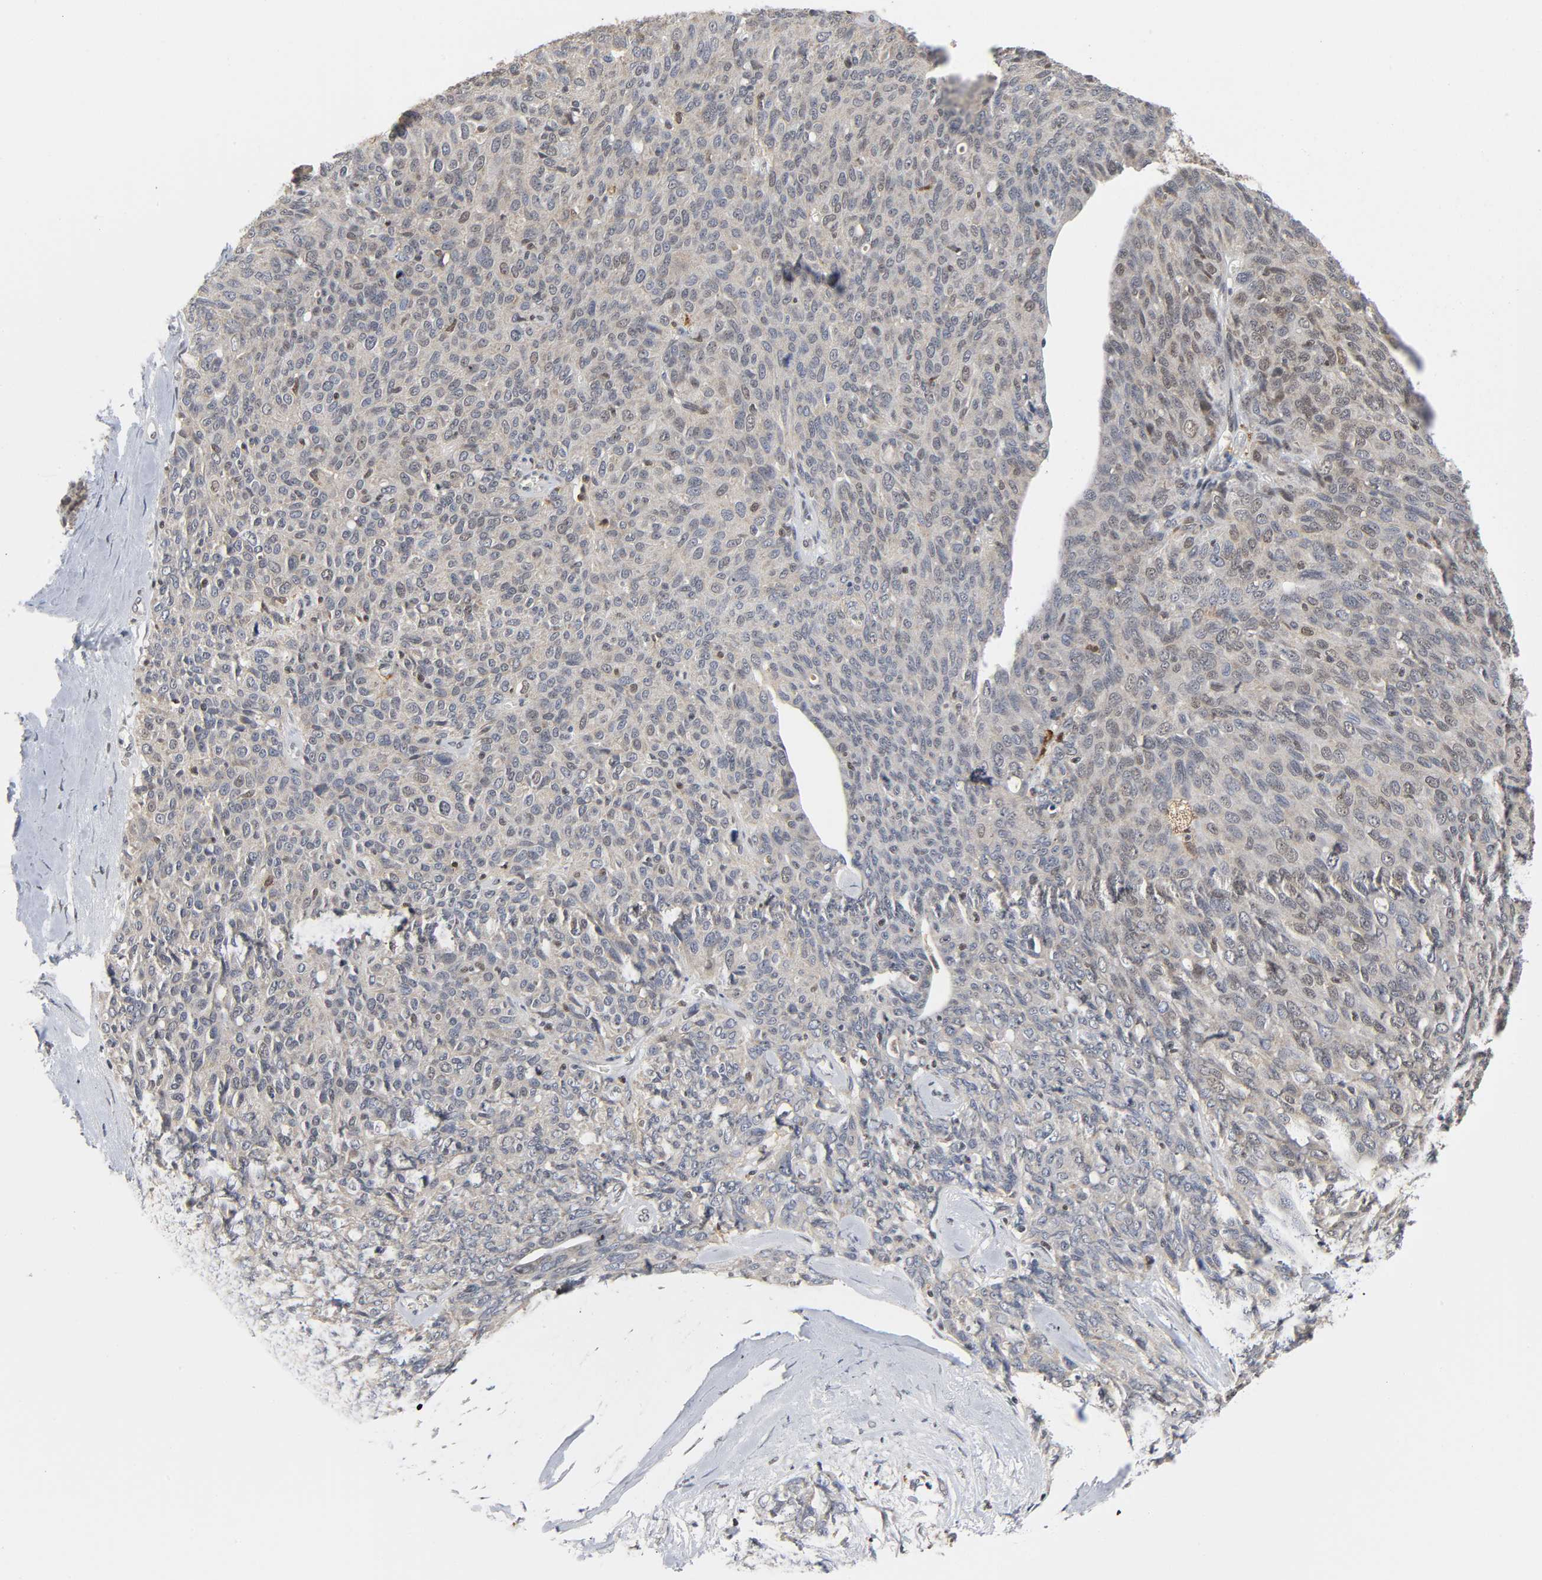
{"staining": {"intensity": "weak", "quantity": "25%-75%", "location": "cytoplasmic/membranous"}, "tissue": "ovarian cancer", "cell_type": "Tumor cells", "image_type": "cancer", "snomed": [{"axis": "morphology", "description": "Carcinoma, endometroid"}, {"axis": "topography", "description": "Ovary"}], "caption": "Immunohistochemical staining of ovarian cancer exhibits weak cytoplasmic/membranous protein expression in about 25%-75% of tumor cells.", "gene": "KAT2B", "patient": {"sex": "female", "age": 60}}